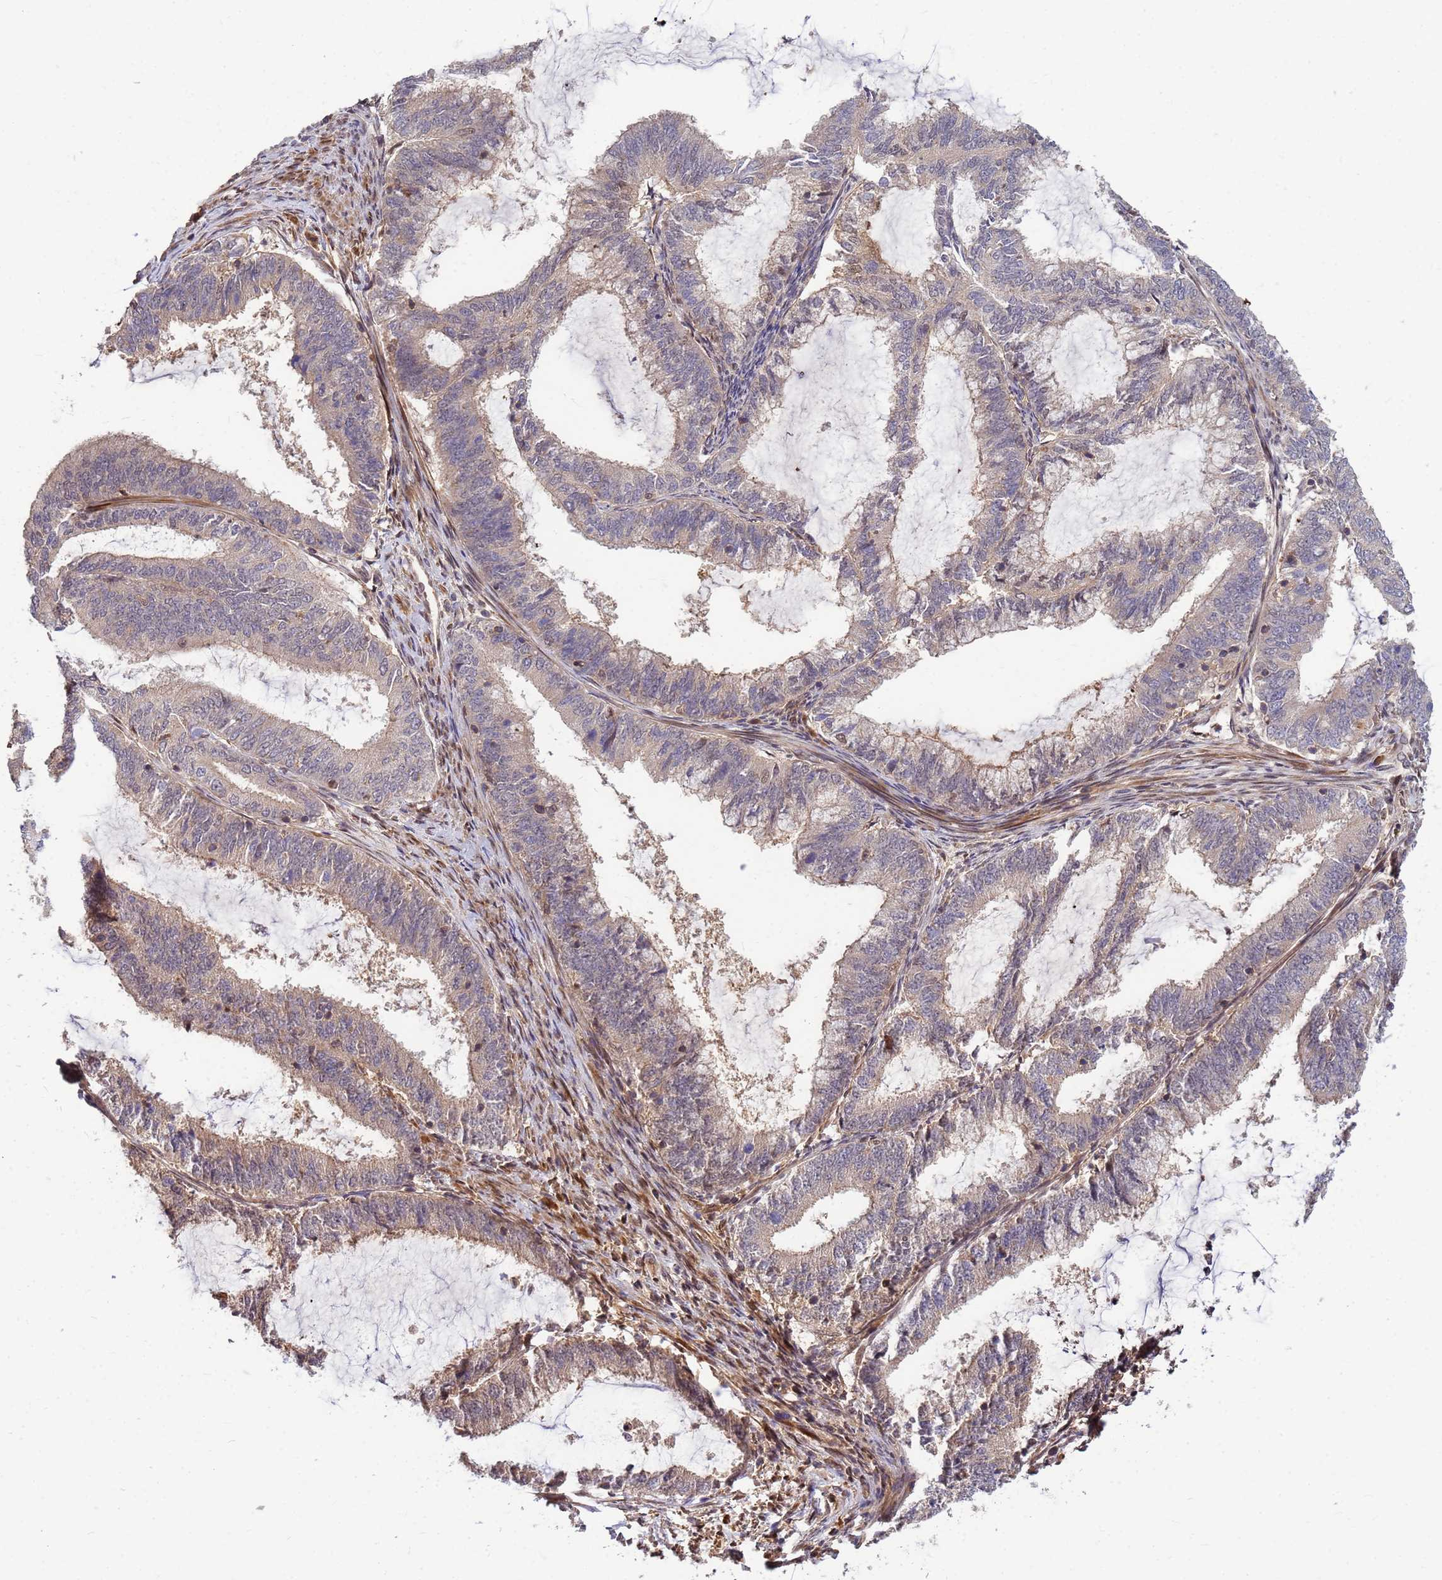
{"staining": {"intensity": "weak", "quantity": "25%-75%", "location": "cytoplasmic/membranous"}, "tissue": "endometrial cancer", "cell_type": "Tumor cells", "image_type": "cancer", "snomed": [{"axis": "morphology", "description": "Adenocarcinoma, NOS"}, {"axis": "topography", "description": "Endometrium"}], "caption": "The histopathology image displays immunohistochemical staining of endometrial adenocarcinoma. There is weak cytoplasmic/membranous positivity is identified in about 25%-75% of tumor cells.", "gene": "DUS4L", "patient": {"sex": "female", "age": 51}}